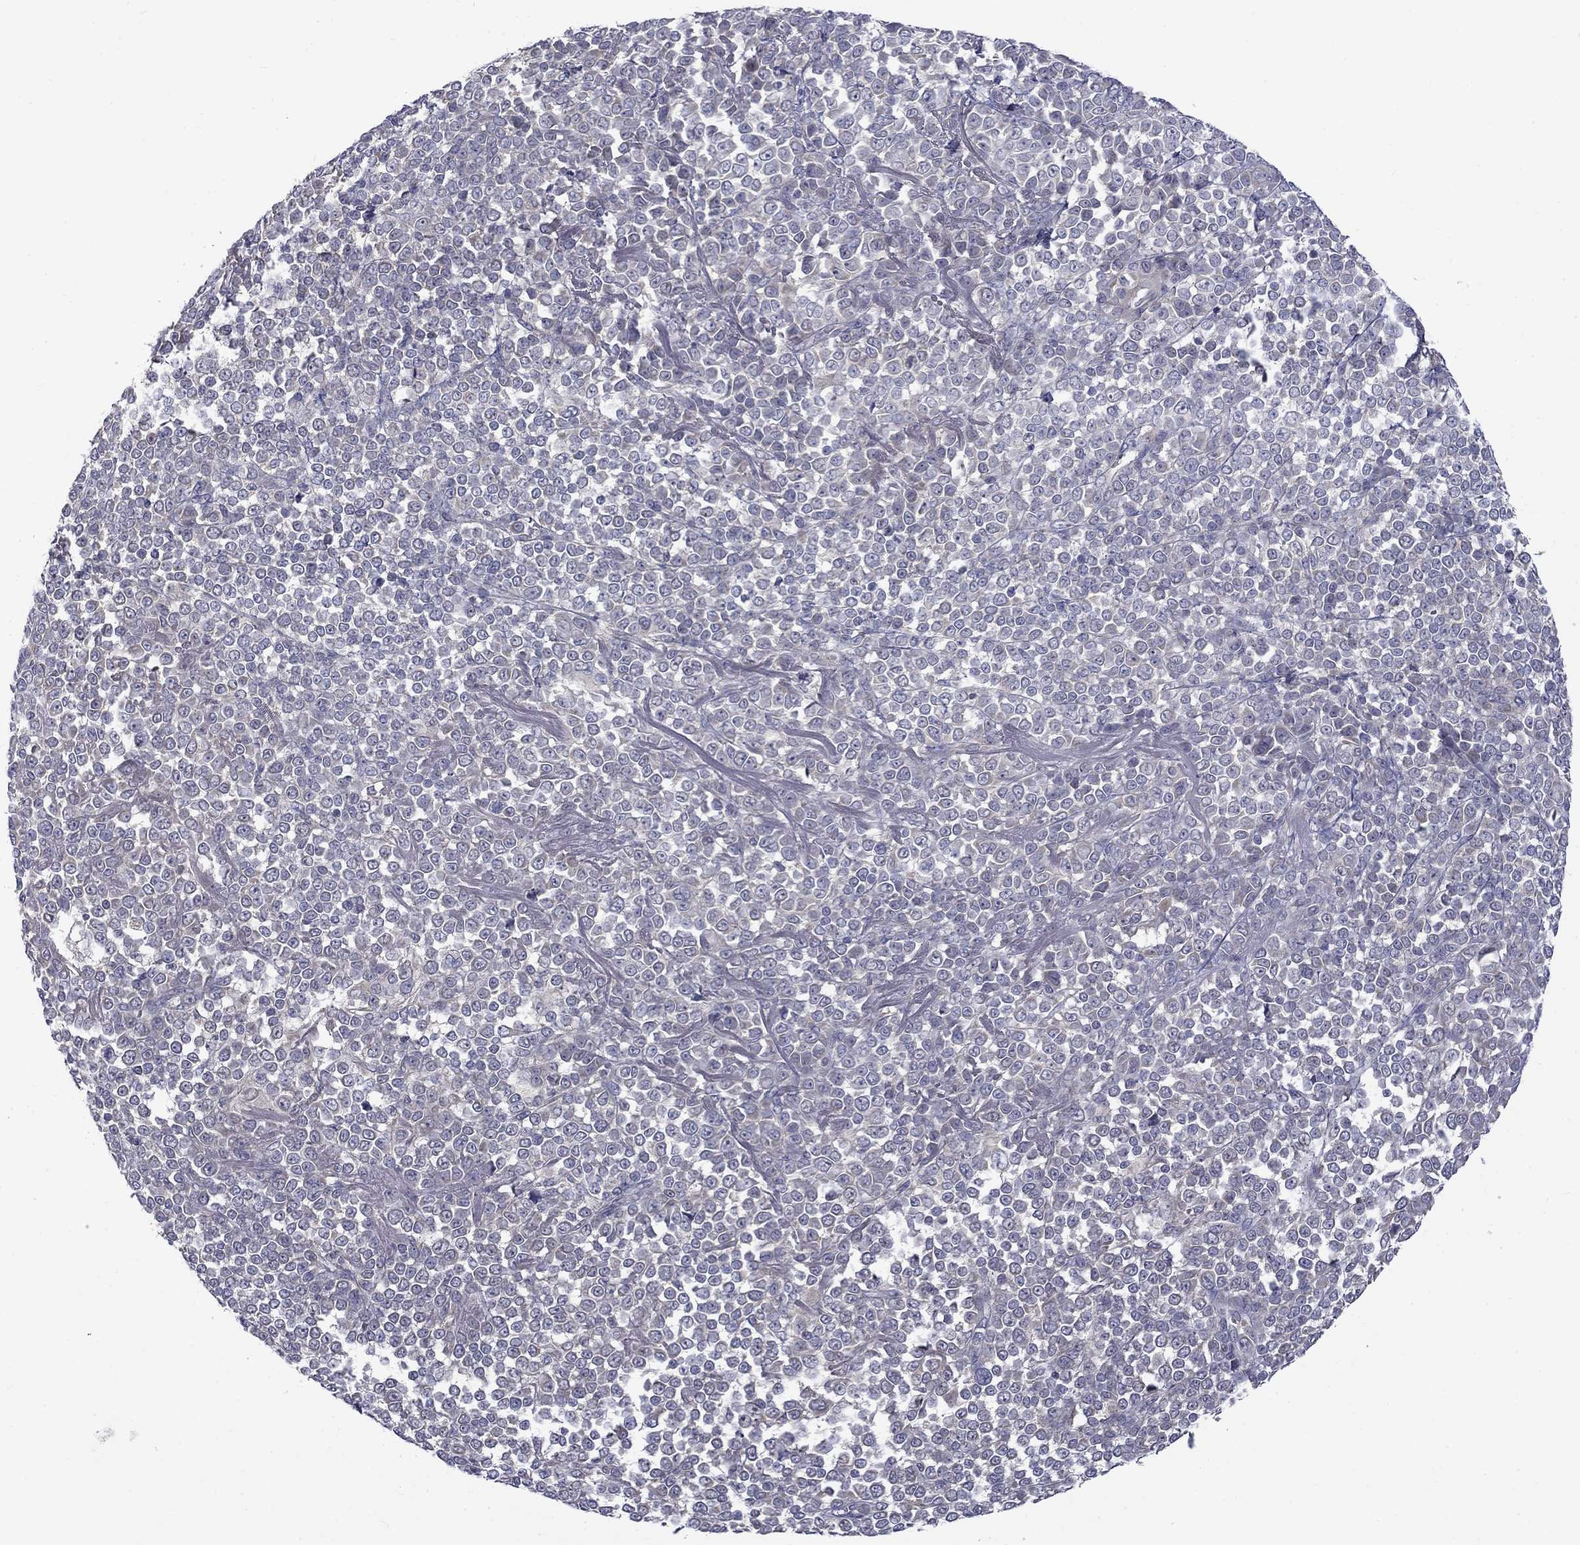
{"staining": {"intensity": "negative", "quantity": "none", "location": "none"}, "tissue": "melanoma", "cell_type": "Tumor cells", "image_type": "cancer", "snomed": [{"axis": "morphology", "description": "Malignant melanoma, NOS"}, {"axis": "topography", "description": "Skin"}], "caption": "High magnification brightfield microscopy of malignant melanoma stained with DAB (brown) and counterstained with hematoxylin (blue): tumor cells show no significant staining.", "gene": "SLC39A14", "patient": {"sex": "female", "age": 95}}